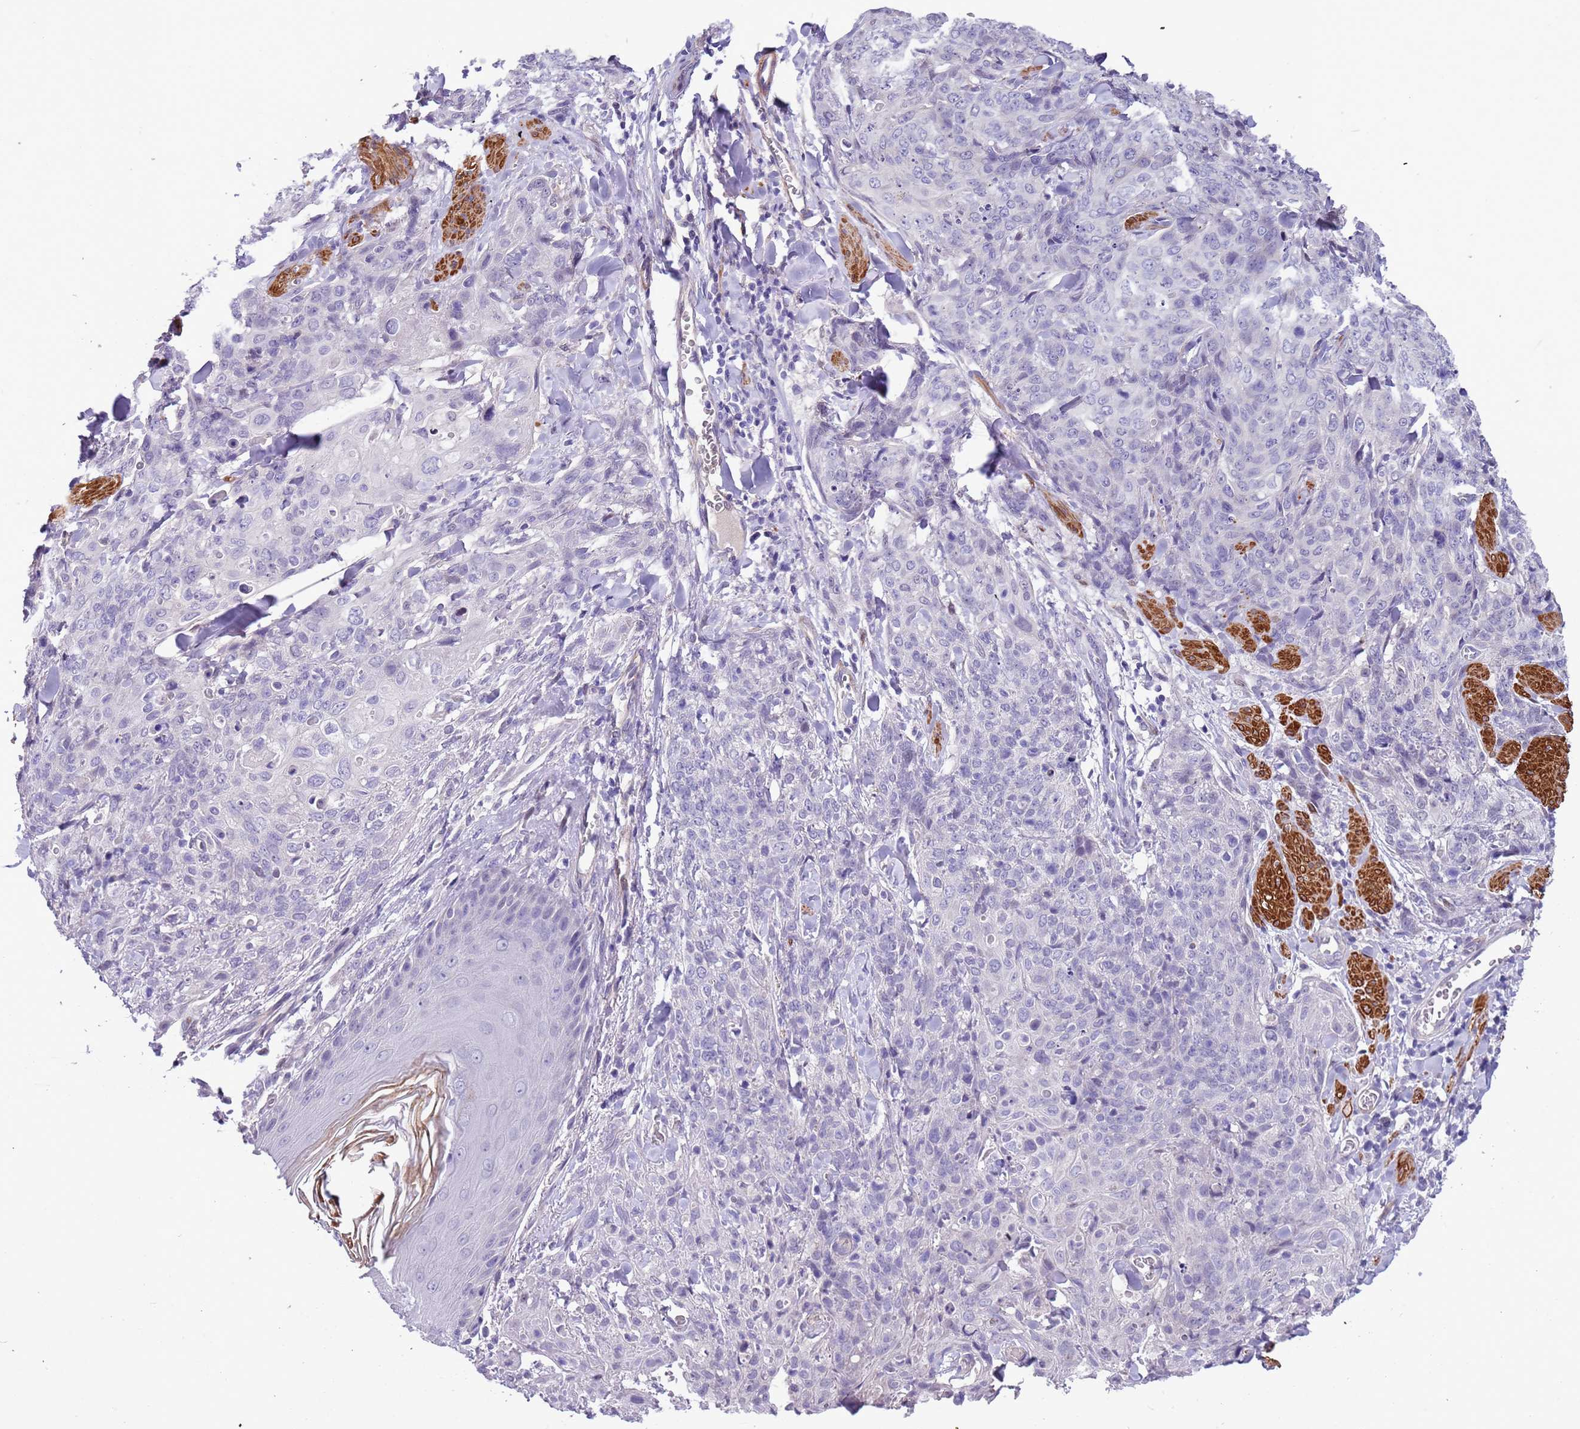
{"staining": {"intensity": "negative", "quantity": "none", "location": "none"}, "tissue": "skin cancer", "cell_type": "Tumor cells", "image_type": "cancer", "snomed": [{"axis": "morphology", "description": "Squamous cell carcinoma, NOS"}, {"axis": "topography", "description": "Skin"}, {"axis": "topography", "description": "Vulva"}], "caption": "DAB (3,3'-diaminobenzidine) immunohistochemical staining of skin squamous cell carcinoma exhibits no significant expression in tumor cells. (DAB (3,3'-diaminobenzidine) IHC visualized using brightfield microscopy, high magnification).", "gene": "PLEKHH1", "patient": {"sex": "female", "age": 85}}